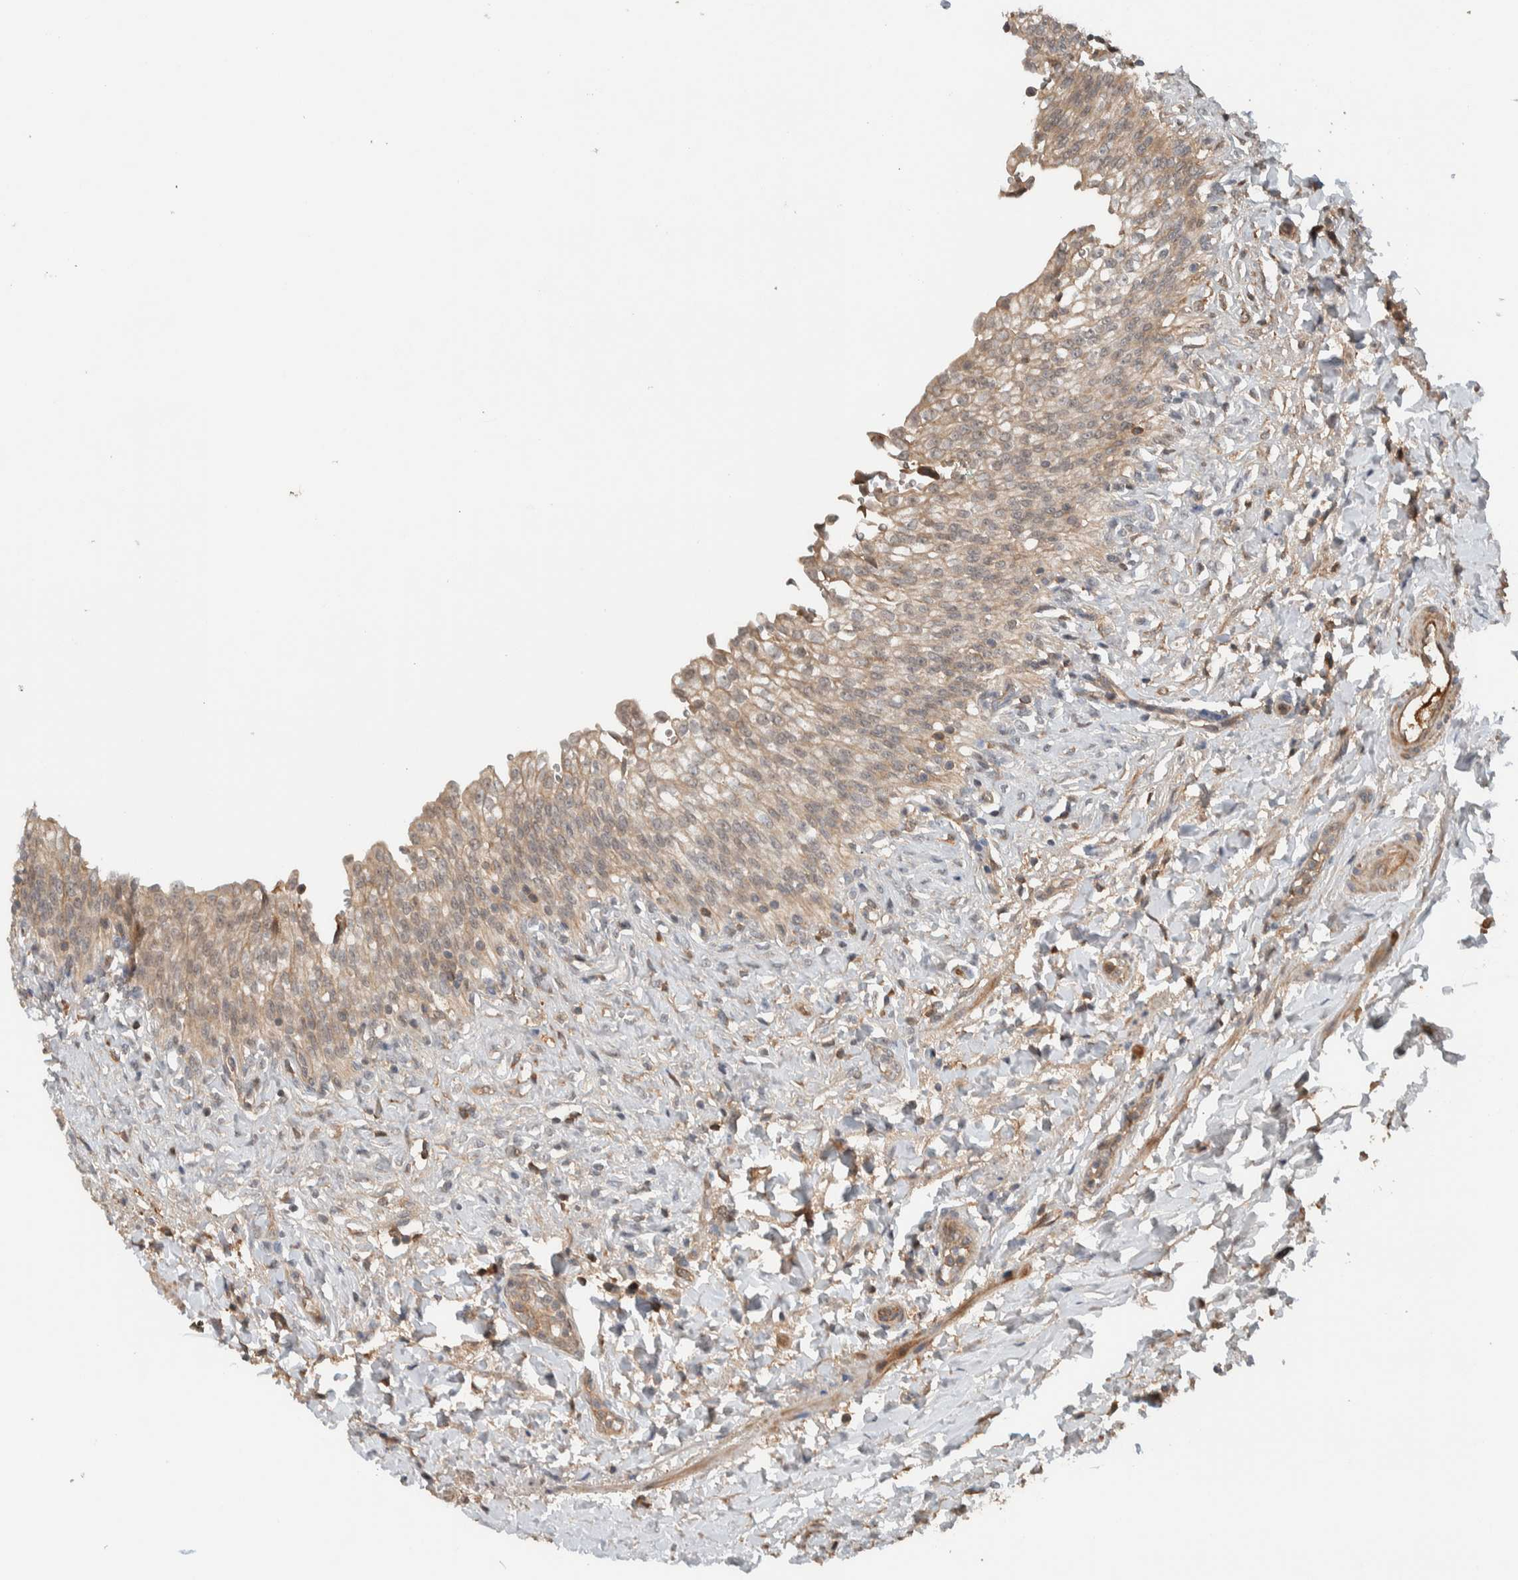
{"staining": {"intensity": "weak", "quantity": ">75%", "location": "cytoplasmic/membranous"}, "tissue": "urinary bladder", "cell_type": "Urothelial cells", "image_type": "normal", "snomed": [{"axis": "morphology", "description": "Urothelial carcinoma, High grade"}, {"axis": "topography", "description": "Urinary bladder"}], "caption": "IHC photomicrograph of benign urinary bladder: urinary bladder stained using immunohistochemistry exhibits low levels of weak protein expression localized specifically in the cytoplasmic/membranous of urothelial cells, appearing as a cytoplasmic/membranous brown color.", "gene": "ARMC7", "patient": {"sex": "male", "age": 46}}